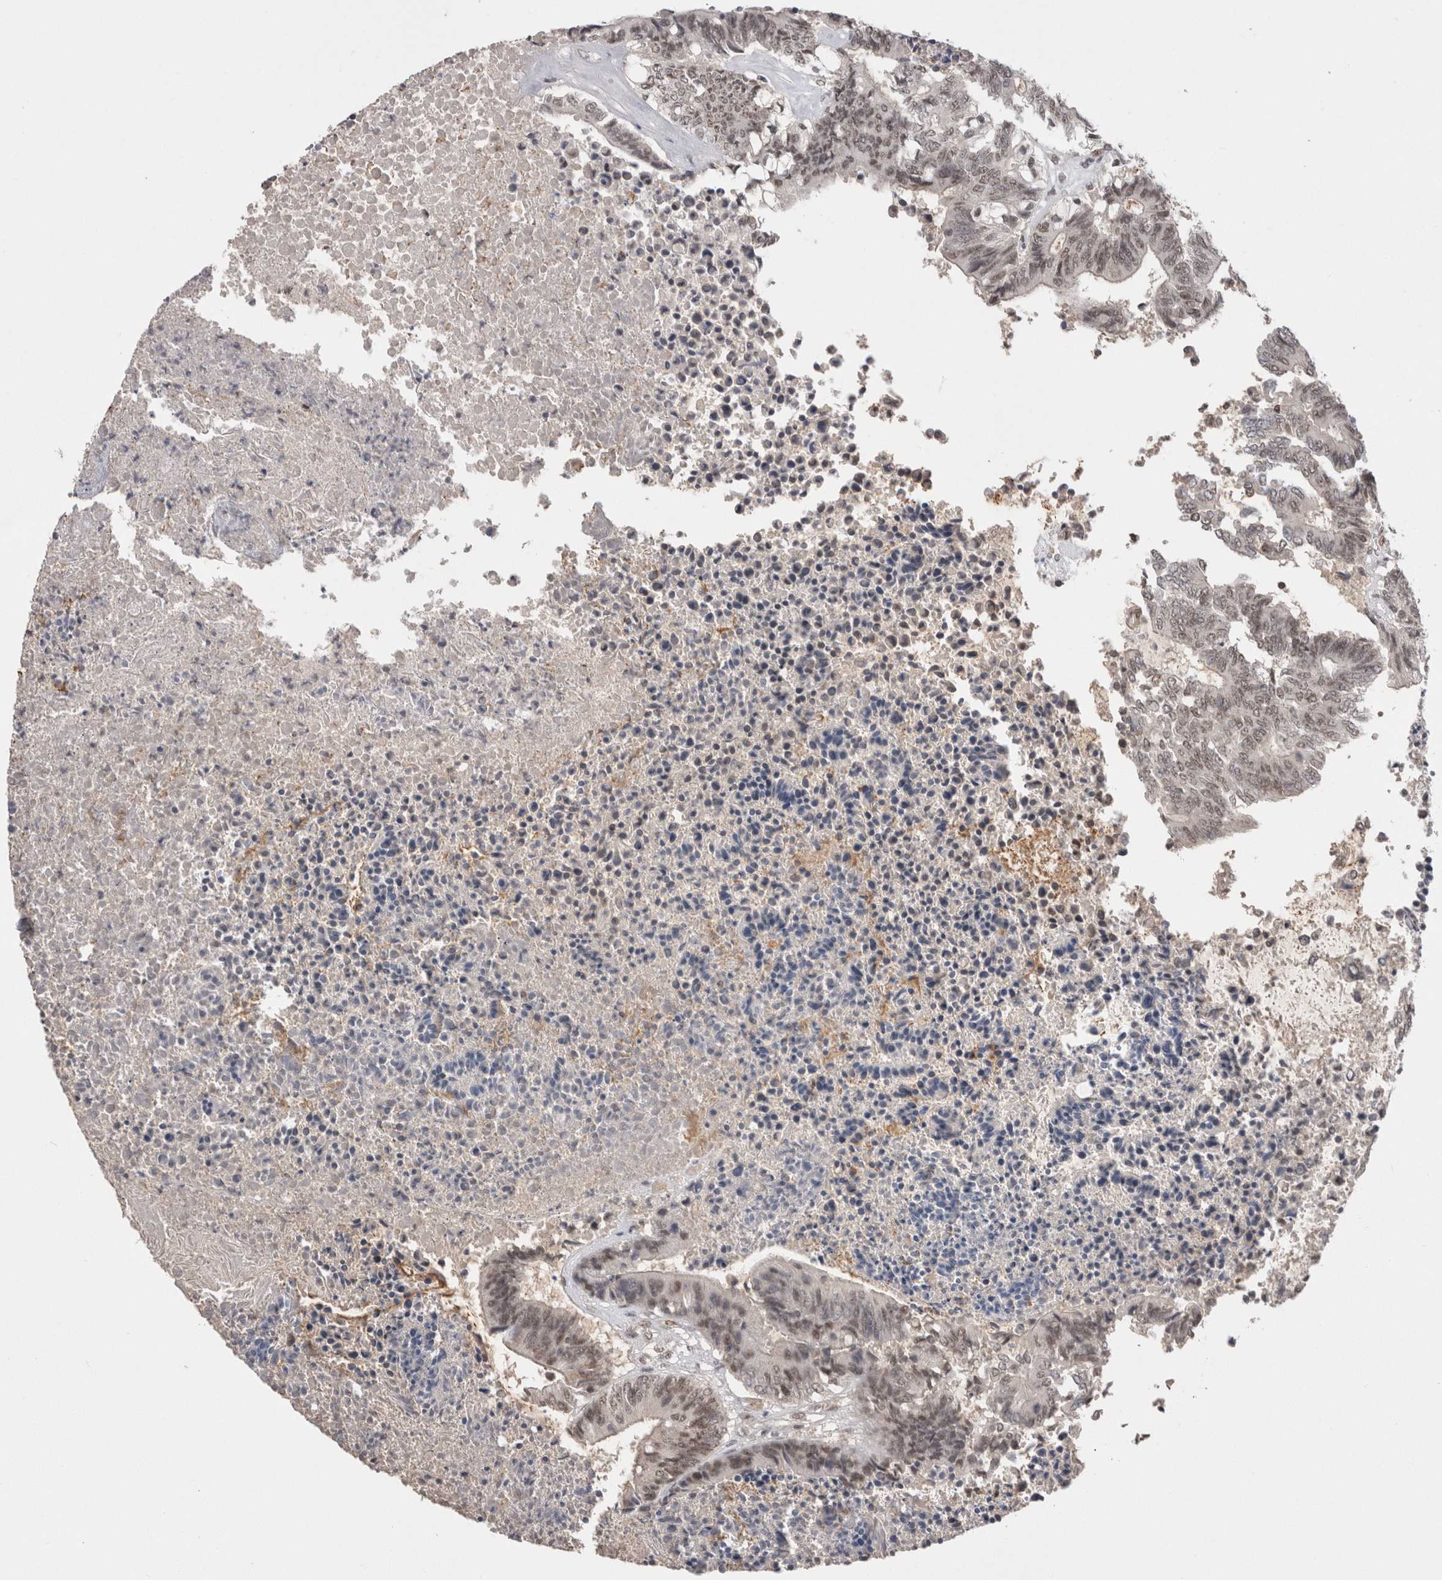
{"staining": {"intensity": "weak", "quantity": ">75%", "location": "nuclear"}, "tissue": "colorectal cancer", "cell_type": "Tumor cells", "image_type": "cancer", "snomed": [{"axis": "morphology", "description": "Adenocarcinoma, NOS"}, {"axis": "topography", "description": "Rectum"}], "caption": "This is a histology image of immunohistochemistry staining of colorectal cancer, which shows weak staining in the nuclear of tumor cells.", "gene": "DAXX", "patient": {"sex": "male", "age": 63}}